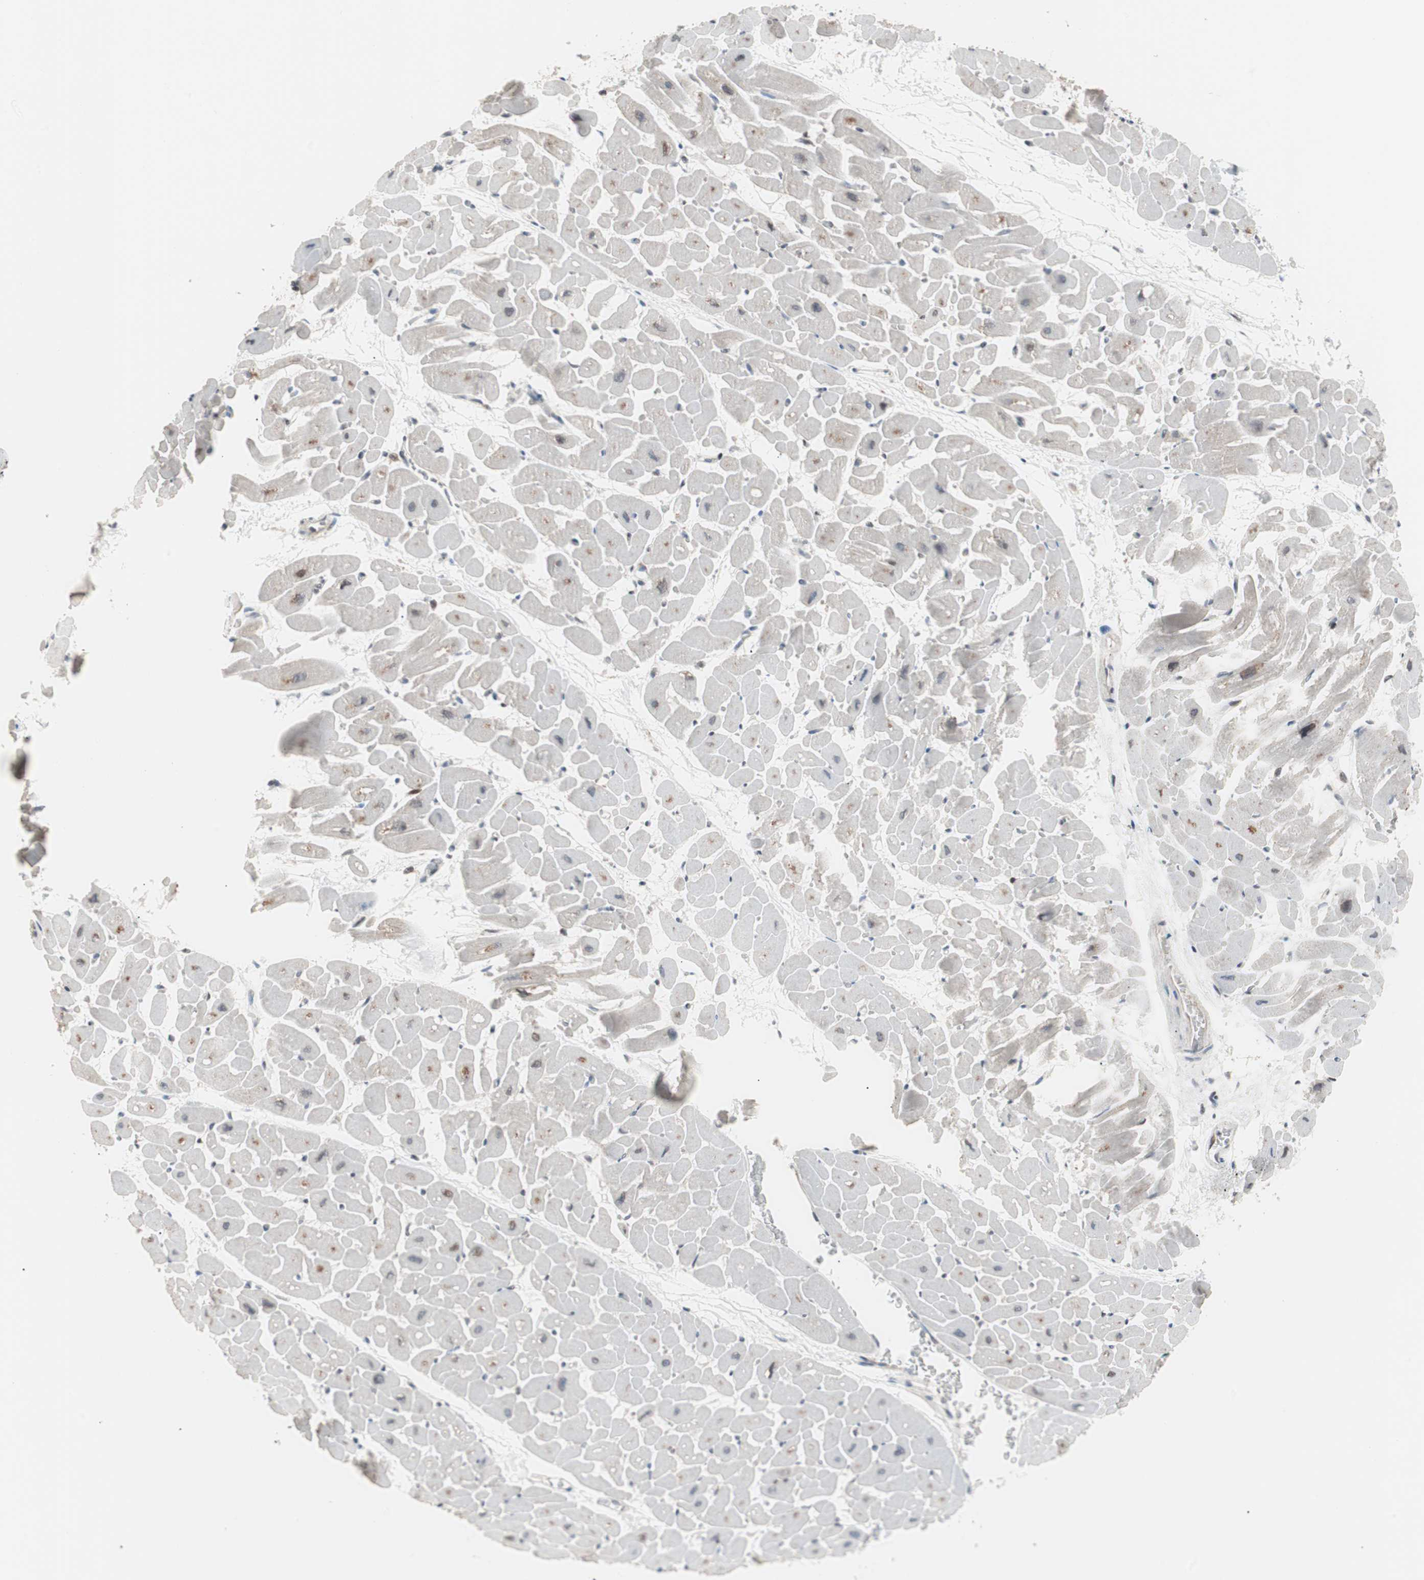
{"staining": {"intensity": "moderate", "quantity": "25%-75%", "location": "nuclear"}, "tissue": "heart muscle", "cell_type": "Cardiomyocytes", "image_type": "normal", "snomed": [{"axis": "morphology", "description": "Normal tissue, NOS"}, {"axis": "topography", "description": "Heart"}], "caption": "A photomicrograph of heart muscle stained for a protein exhibits moderate nuclear brown staining in cardiomyocytes. The staining is performed using DAB (3,3'-diaminobenzidine) brown chromogen to label protein expression. The nuclei are counter-stained blue using hematoxylin.", "gene": "POLH", "patient": {"sex": "male", "age": 45}}